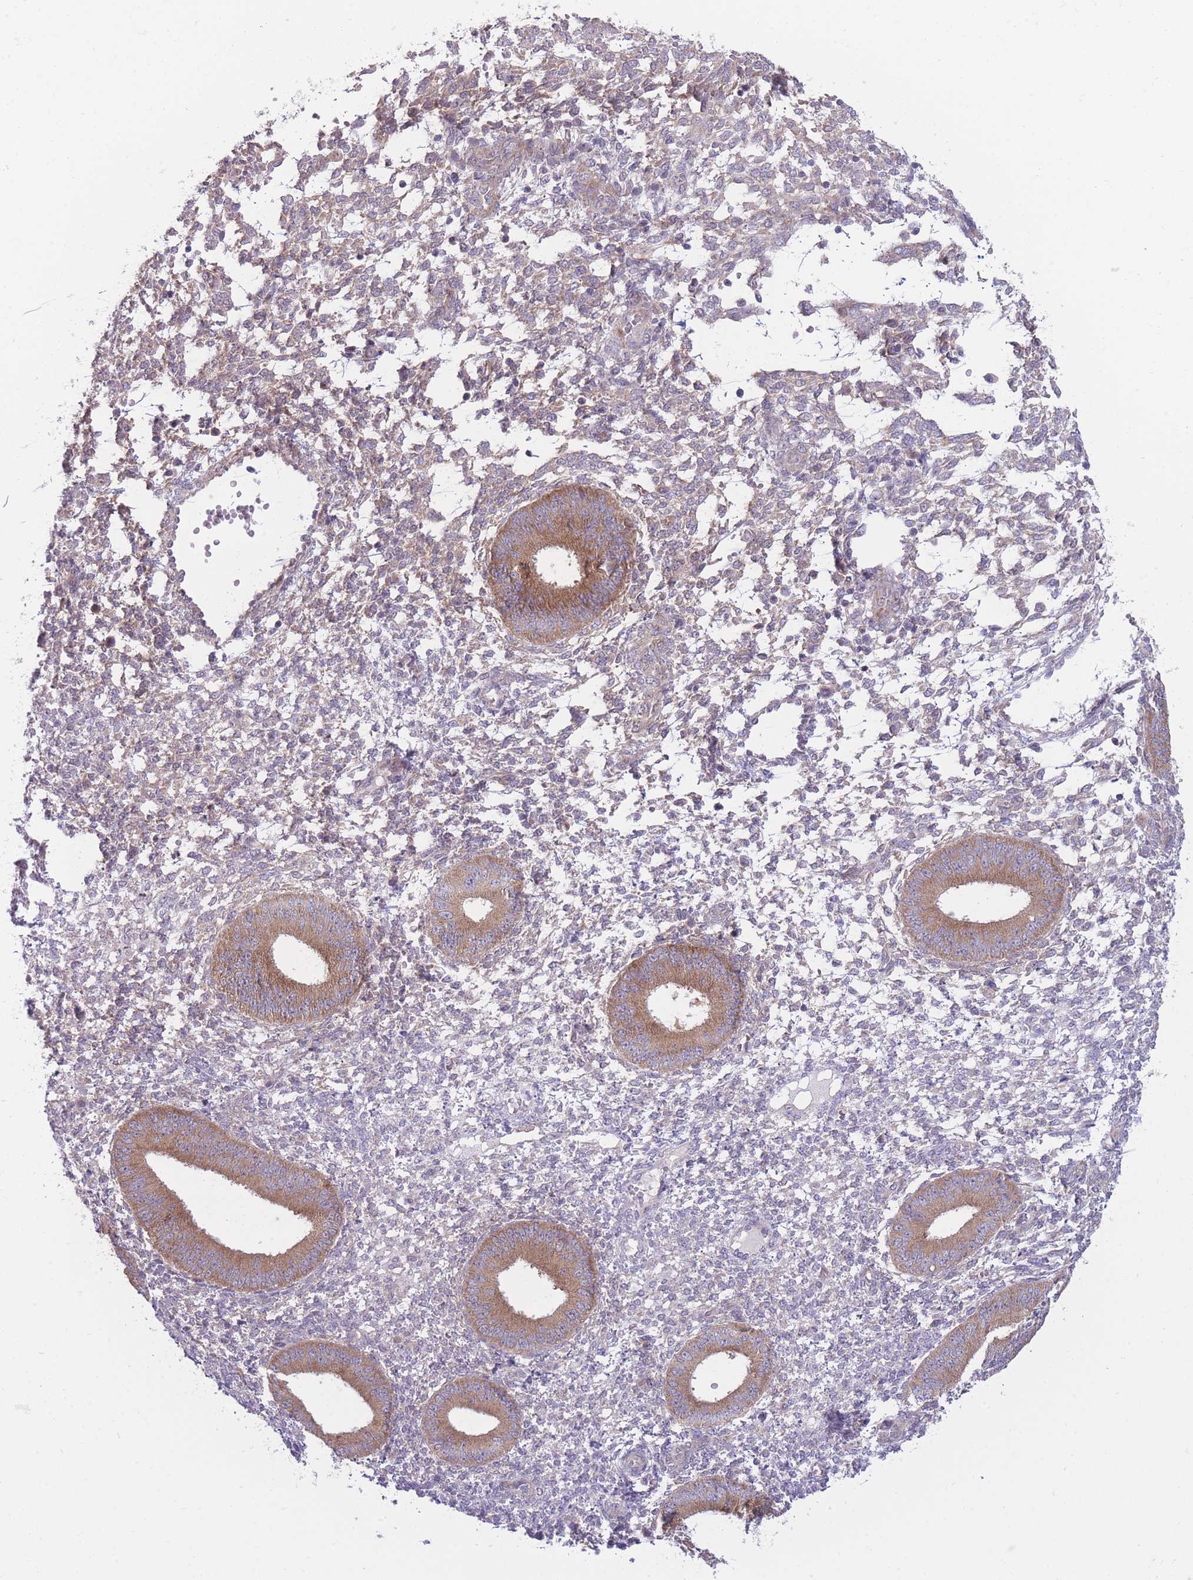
{"staining": {"intensity": "weak", "quantity": "<25%", "location": "cytoplasmic/membranous"}, "tissue": "endometrium", "cell_type": "Cells in endometrial stroma", "image_type": "normal", "snomed": [{"axis": "morphology", "description": "Normal tissue, NOS"}, {"axis": "topography", "description": "Endometrium"}], "caption": "Immunohistochemistry (IHC) photomicrograph of normal human endometrium stained for a protein (brown), which demonstrates no positivity in cells in endometrial stroma.", "gene": "CCT6A", "patient": {"sex": "female", "age": 49}}